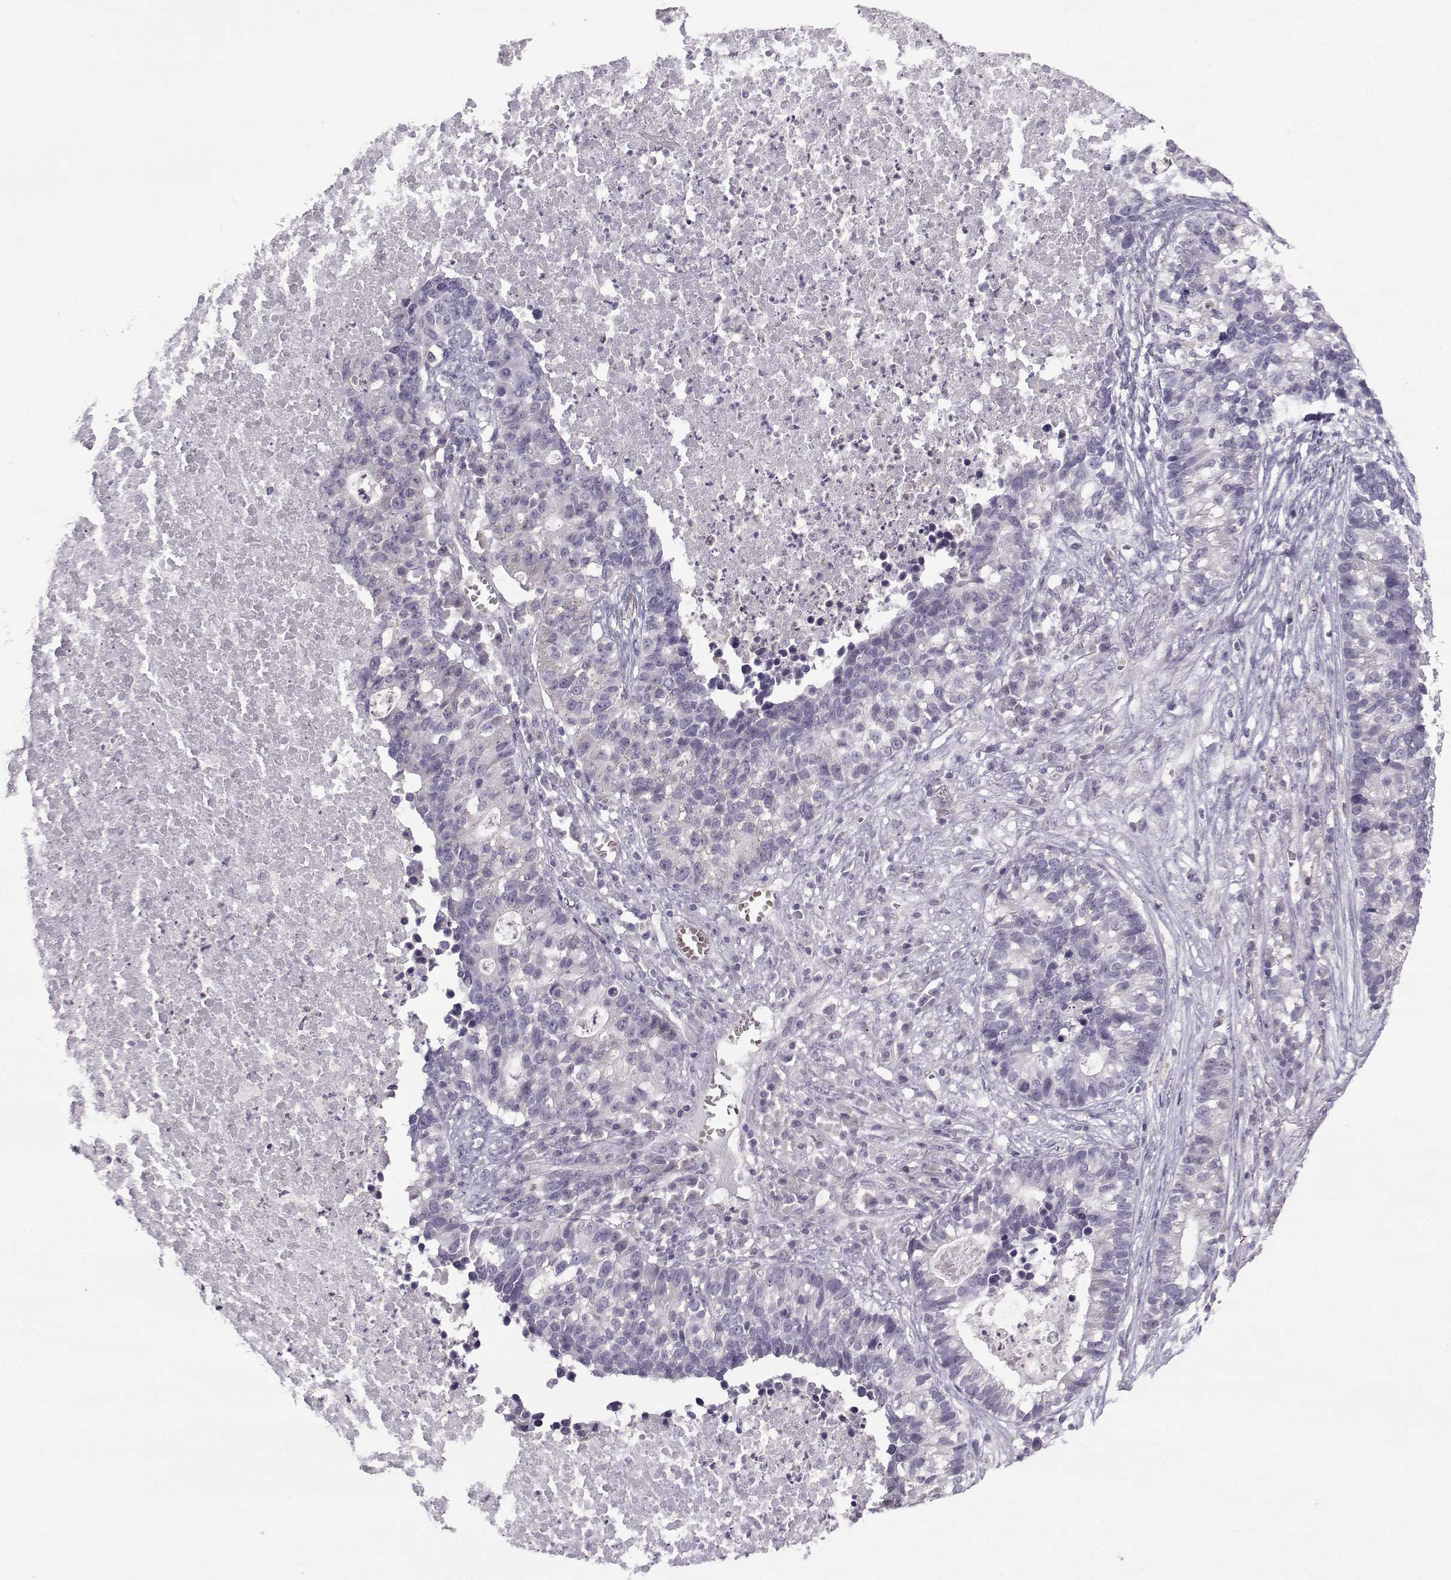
{"staining": {"intensity": "weak", "quantity": "<25%", "location": "cytoplasmic/membranous"}, "tissue": "lung cancer", "cell_type": "Tumor cells", "image_type": "cancer", "snomed": [{"axis": "morphology", "description": "Adenocarcinoma, NOS"}, {"axis": "topography", "description": "Lung"}], "caption": "Lung cancer was stained to show a protein in brown. There is no significant staining in tumor cells.", "gene": "FCAMR", "patient": {"sex": "male", "age": 57}}